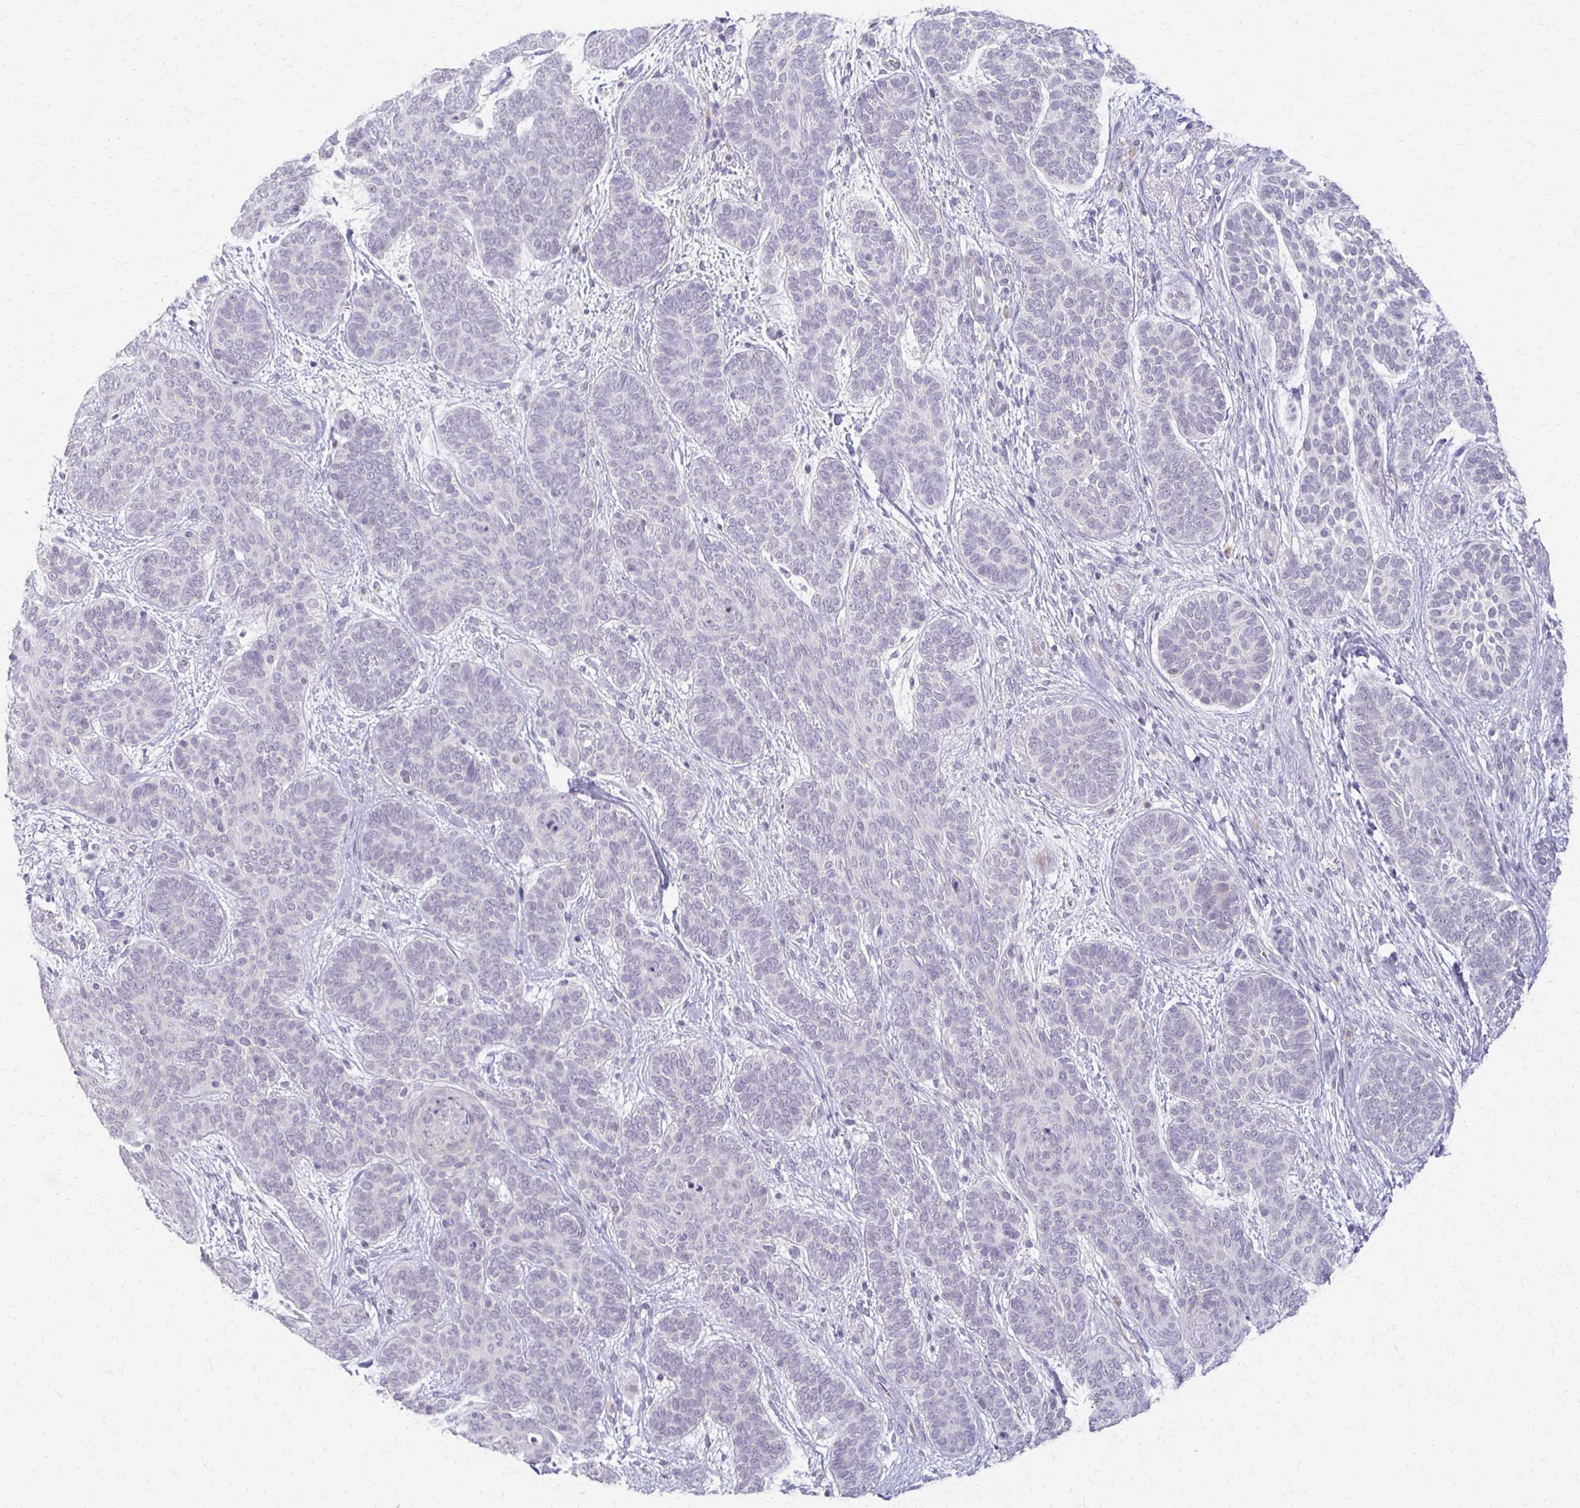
{"staining": {"intensity": "negative", "quantity": "none", "location": "none"}, "tissue": "skin cancer", "cell_type": "Tumor cells", "image_type": "cancer", "snomed": [{"axis": "morphology", "description": "Basal cell carcinoma"}, {"axis": "topography", "description": "Skin"}], "caption": "Protein analysis of skin cancer displays no significant staining in tumor cells. The staining was performed using DAB to visualize the protein expression in brown, while the nuclei were stained in blue with hematoxylin (Magnification: 20x).", "gene": "FOXO4", "patient": {"sex": "female", "age": 82}}